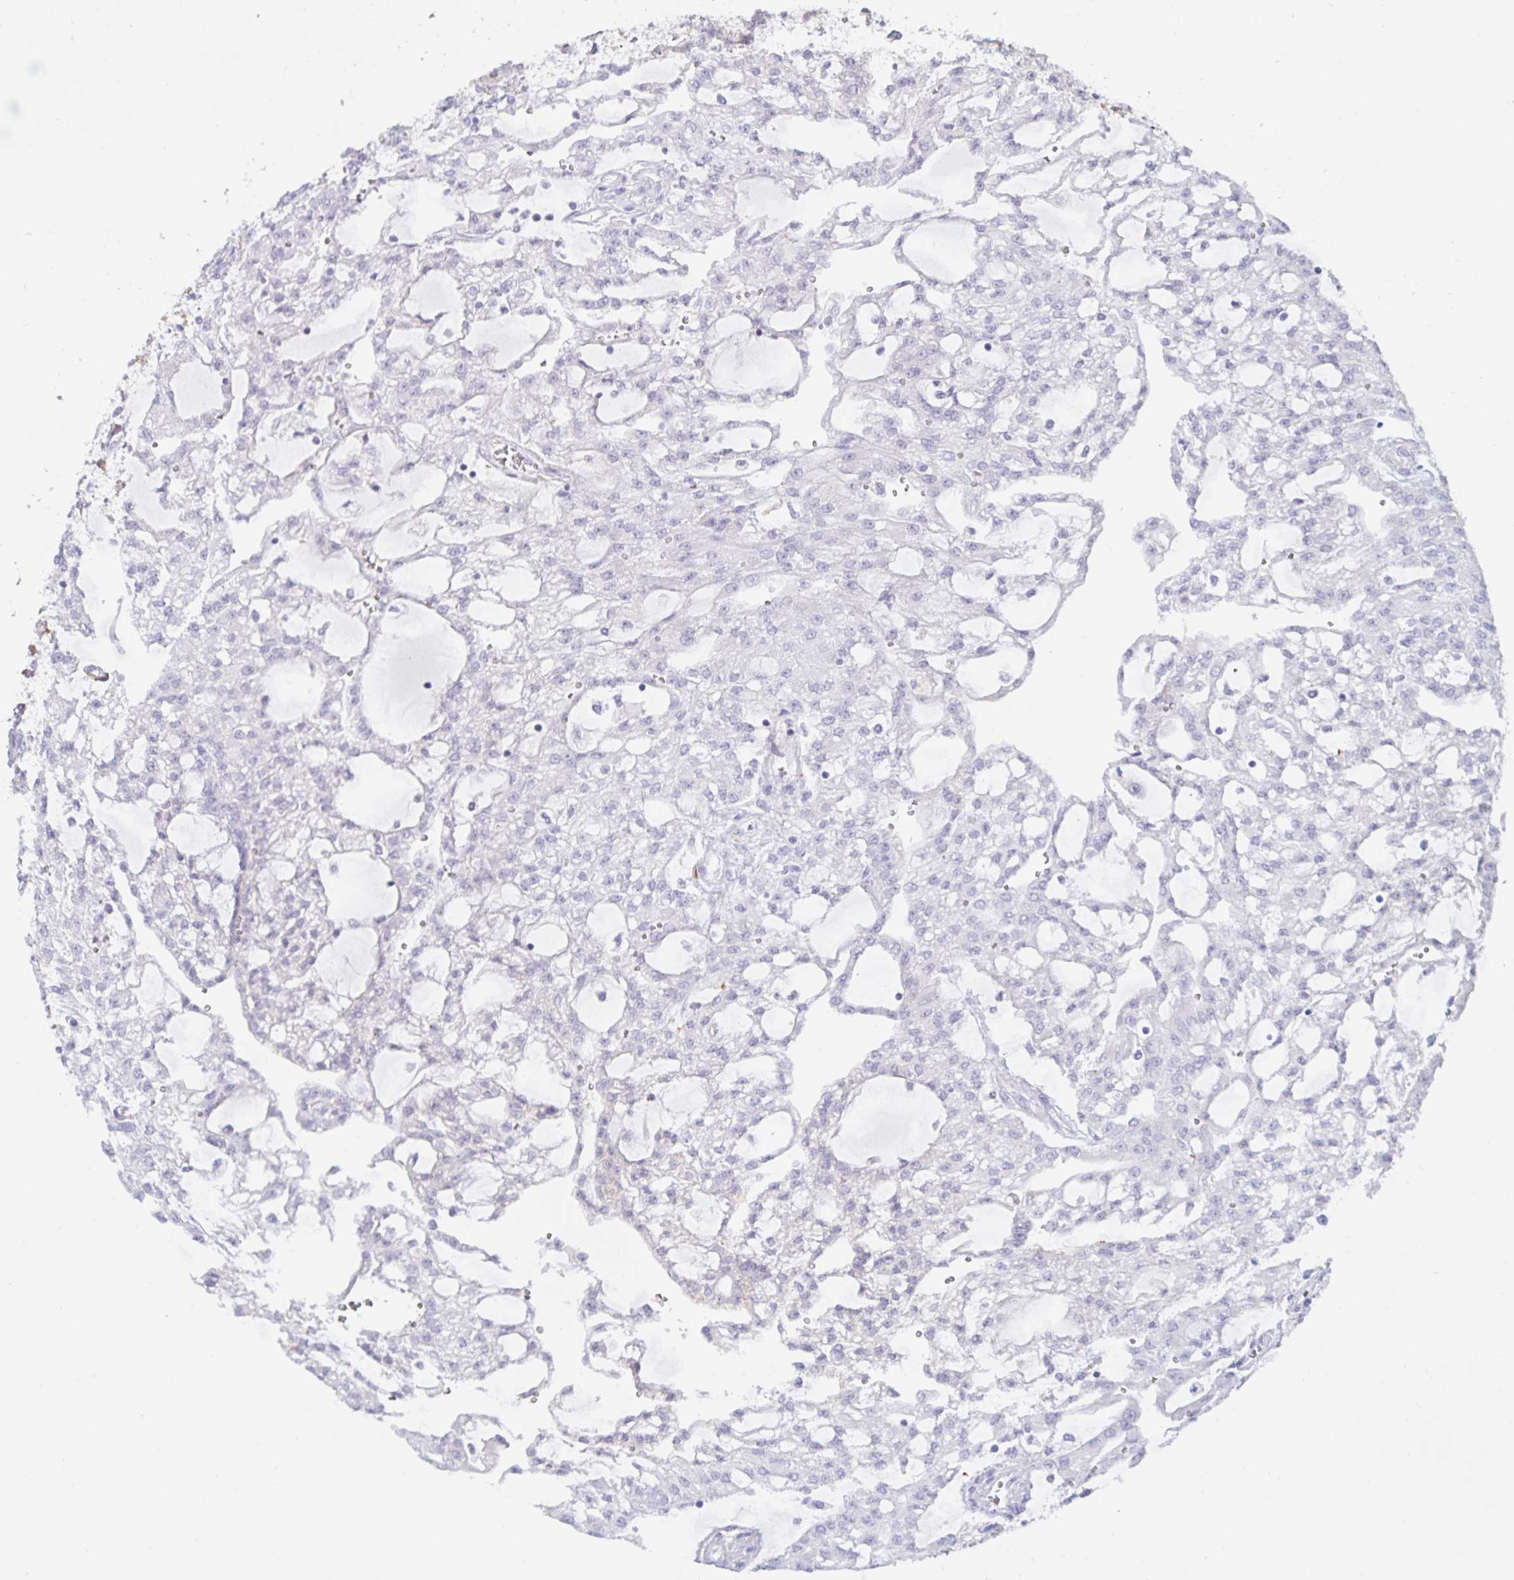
{"staining": {"intensity": "negative", "quantity": "none", "location": "none"}, "tissue": "renal cancer", "cell_type": "Tumor cells", "image_type": "cancer", "snomed": [{"axis": "morphology", "description": "Adenocarcinoma, NOS"}, {"axis": "topography", "description": "Kidney"}], "caption": "Immunohistochemistry (IHC) of human renal adenocarcinoma demonstrates no staining in tumor cells.", "gene": "MON2", "patient": {"sex": "male", "age": 63}}